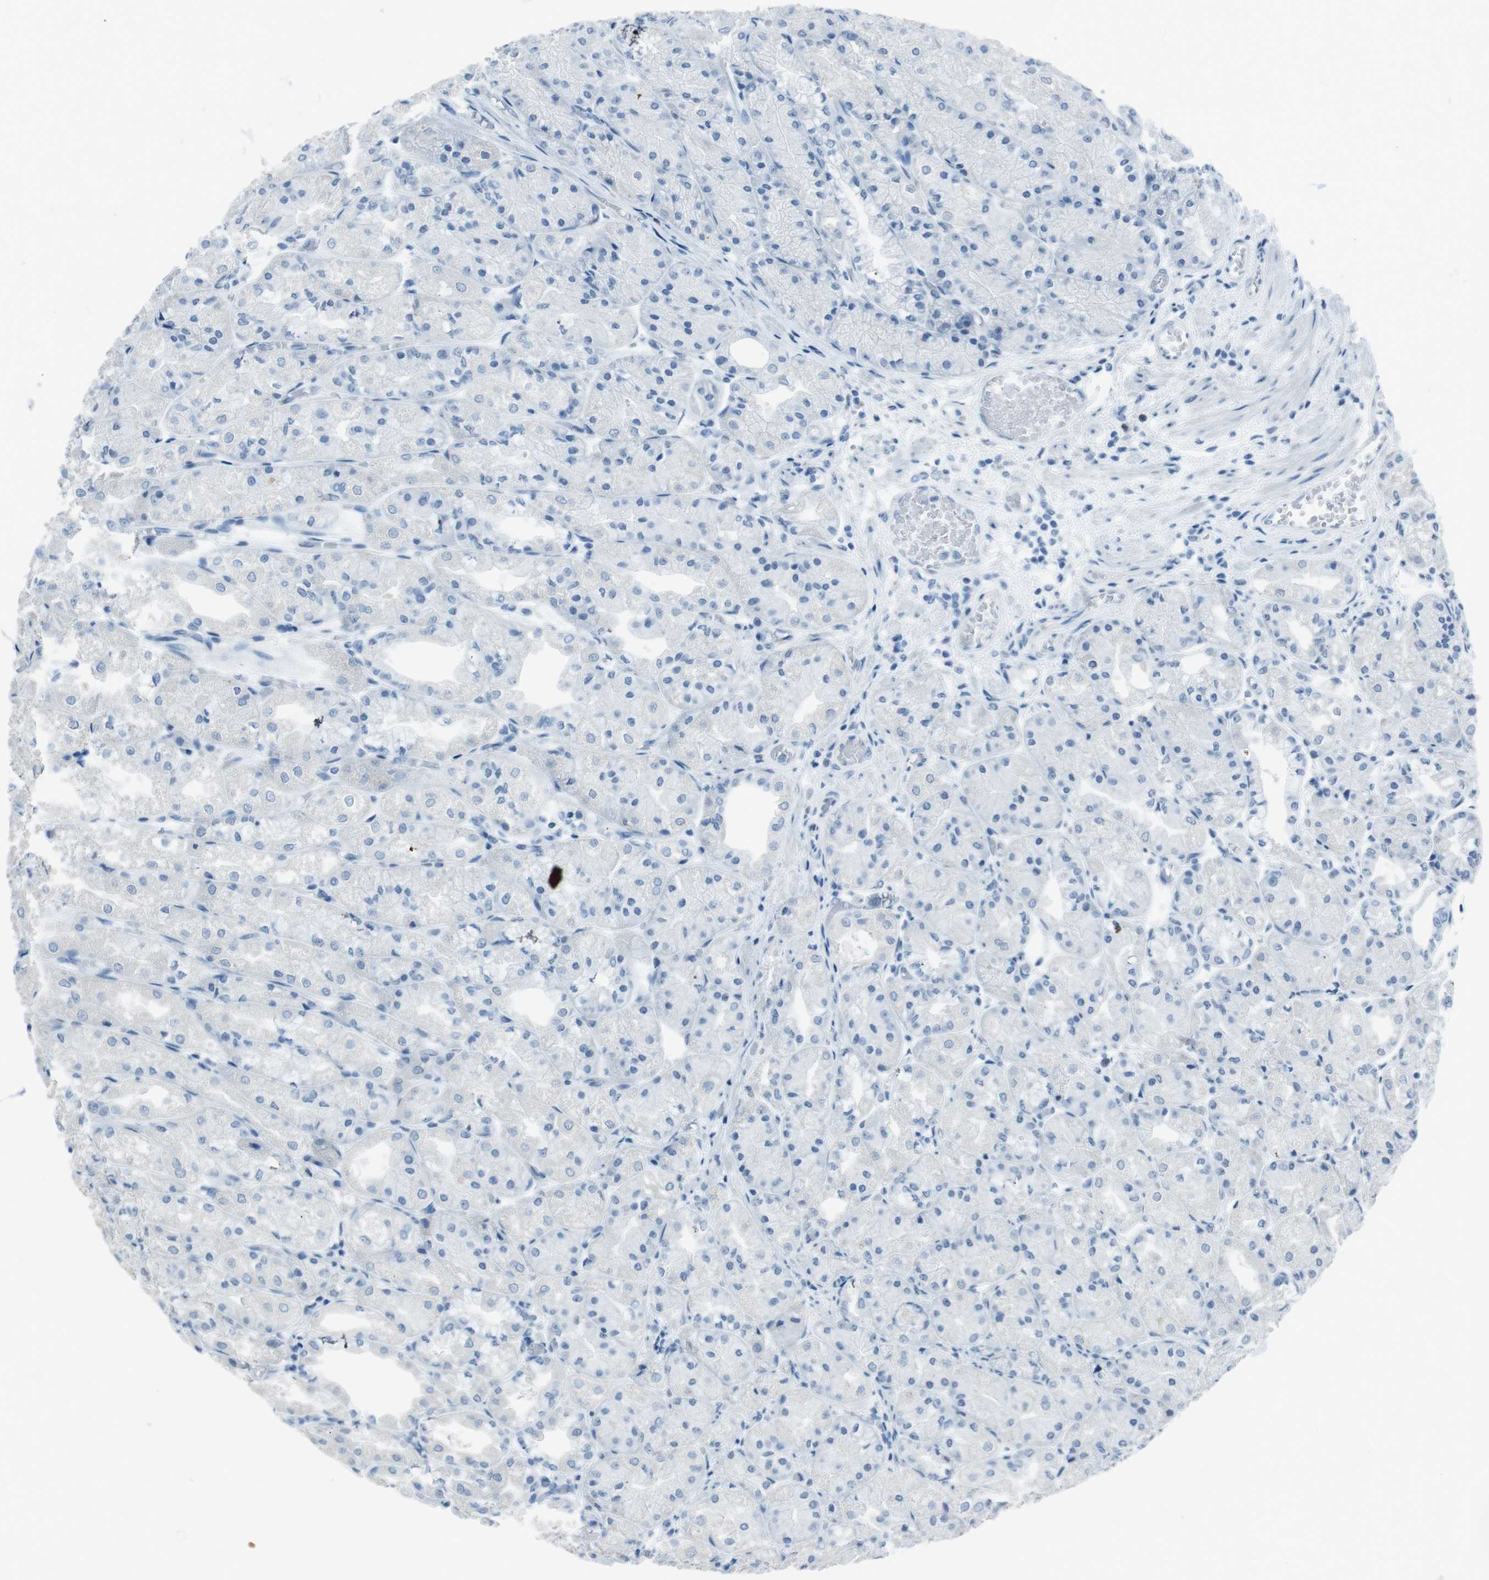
{"staining": {"intensity": "negative", "quantity": "none", "location": "none"}, "tissue": "stomach", "cell_type": "Glandular cells", "image_type": "normal", "snomed": [{"axis": "morphology", "description": "Normal tissue, NOS"}, {"axis": "topography", "description": "Stomach, upper"}], "caption": "A high-resolution histopathology image shows immunohistochemistry staining of unremarkable stomach, which exhibits no significant positivity in glandular cells.", "gene": "TMEM207", "patient": {"sex": "male", "age": 72}}